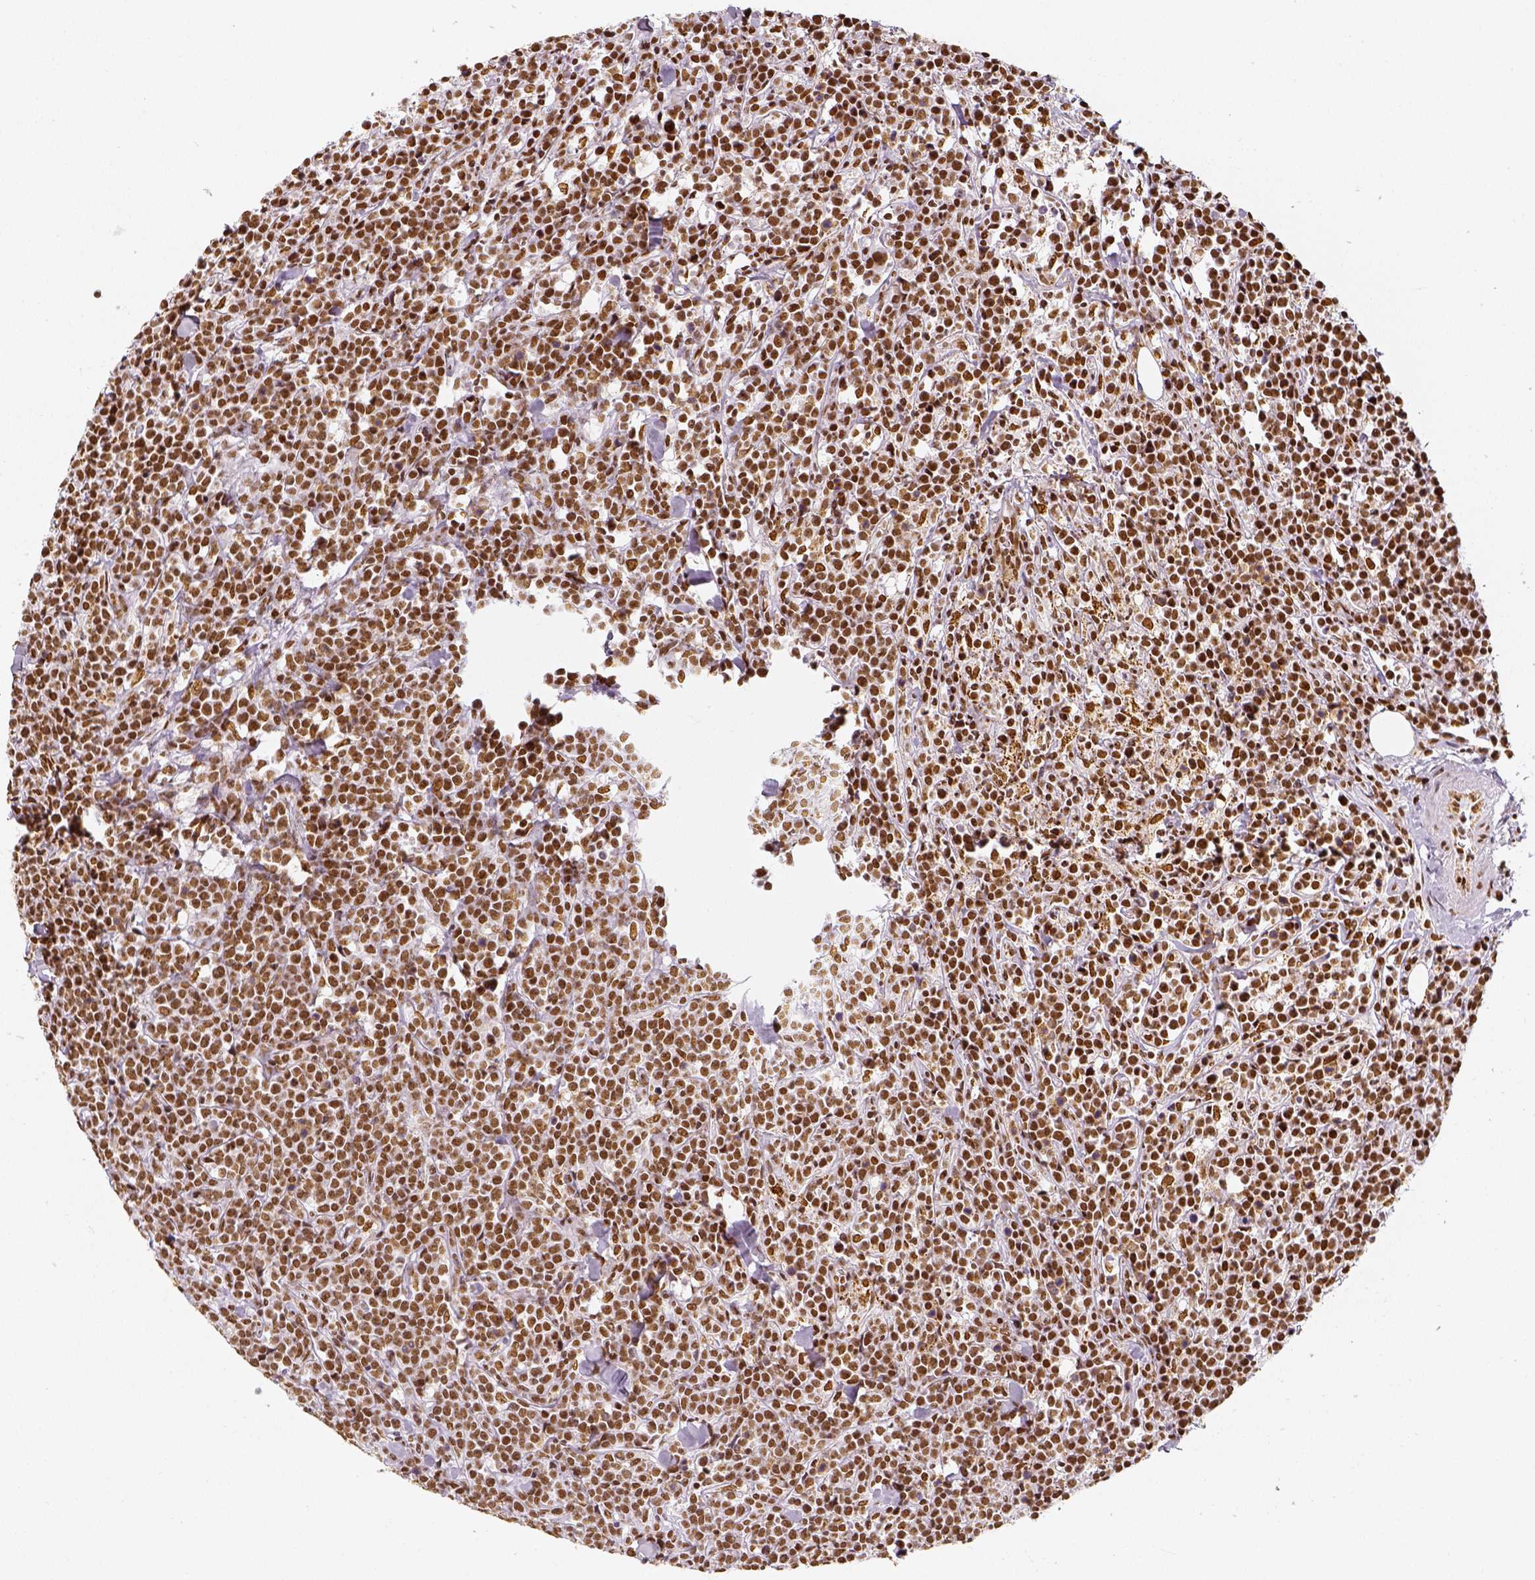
{"staining": {"intensity": "strong", "quantity": ">75%", "location": "nuclear"}, "tissue": "lymphoma", "cell_type": "Tumor cells", "image_type": "cancer", "snomed": [{"axis": "morphology", "description": "Malignant lymphoma, non-Hodgkin's type, High grade"}, {"axis": "topography", "description": "Small intestine"}], "caption": "Human malignant lymphoma, non-Hodgkin's type (high-grade) stained with a protein marker shows strong staining in tumor cells.", "gene": "KDM5B", "patient": {"sex": "female", "age": 56}}